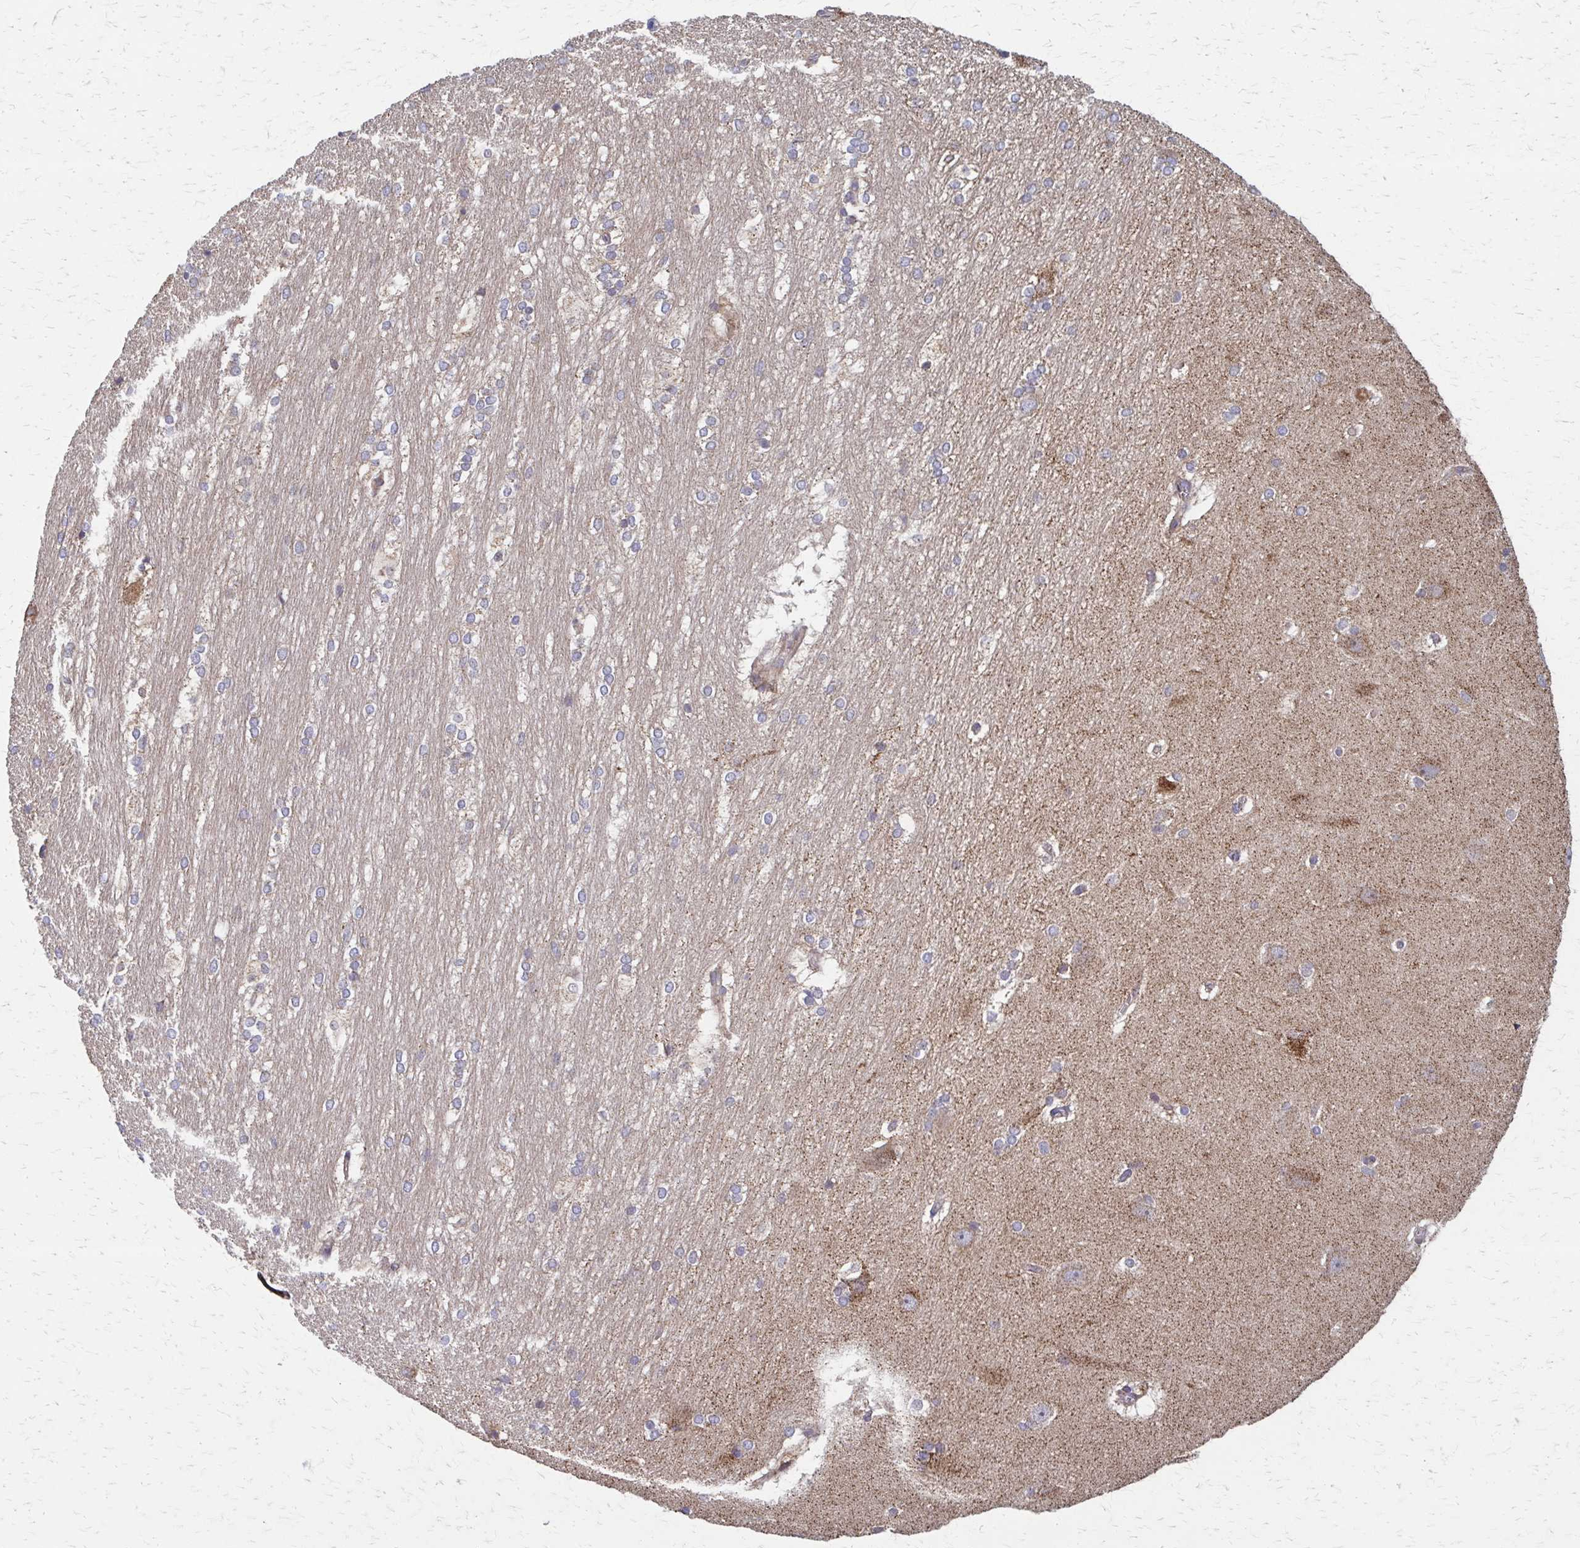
{"staining": {"intensity": "negative", "quantity": "none", "location": "none"}, "tissue": "hippocampus", "cell_type": "Glial cells", "image_type": "normal", "snomed": [{"axis": "morphology", "description": "Normal tissue, NOS"}, {"axis": "topography", "description": "Cerebral cortex"}, {"axis": "topography", "description": "Hippocampus"}], "caption": "High magnification brightfield microscopy of normal hippocampus stained with DAB (3,3'-diaminobenzidine) (brown) and counterstained with hematoxylin (blue): glial cells show no significant staining.", "gene": "EEF2", "patient": {"sex": "female", "age": 19}}